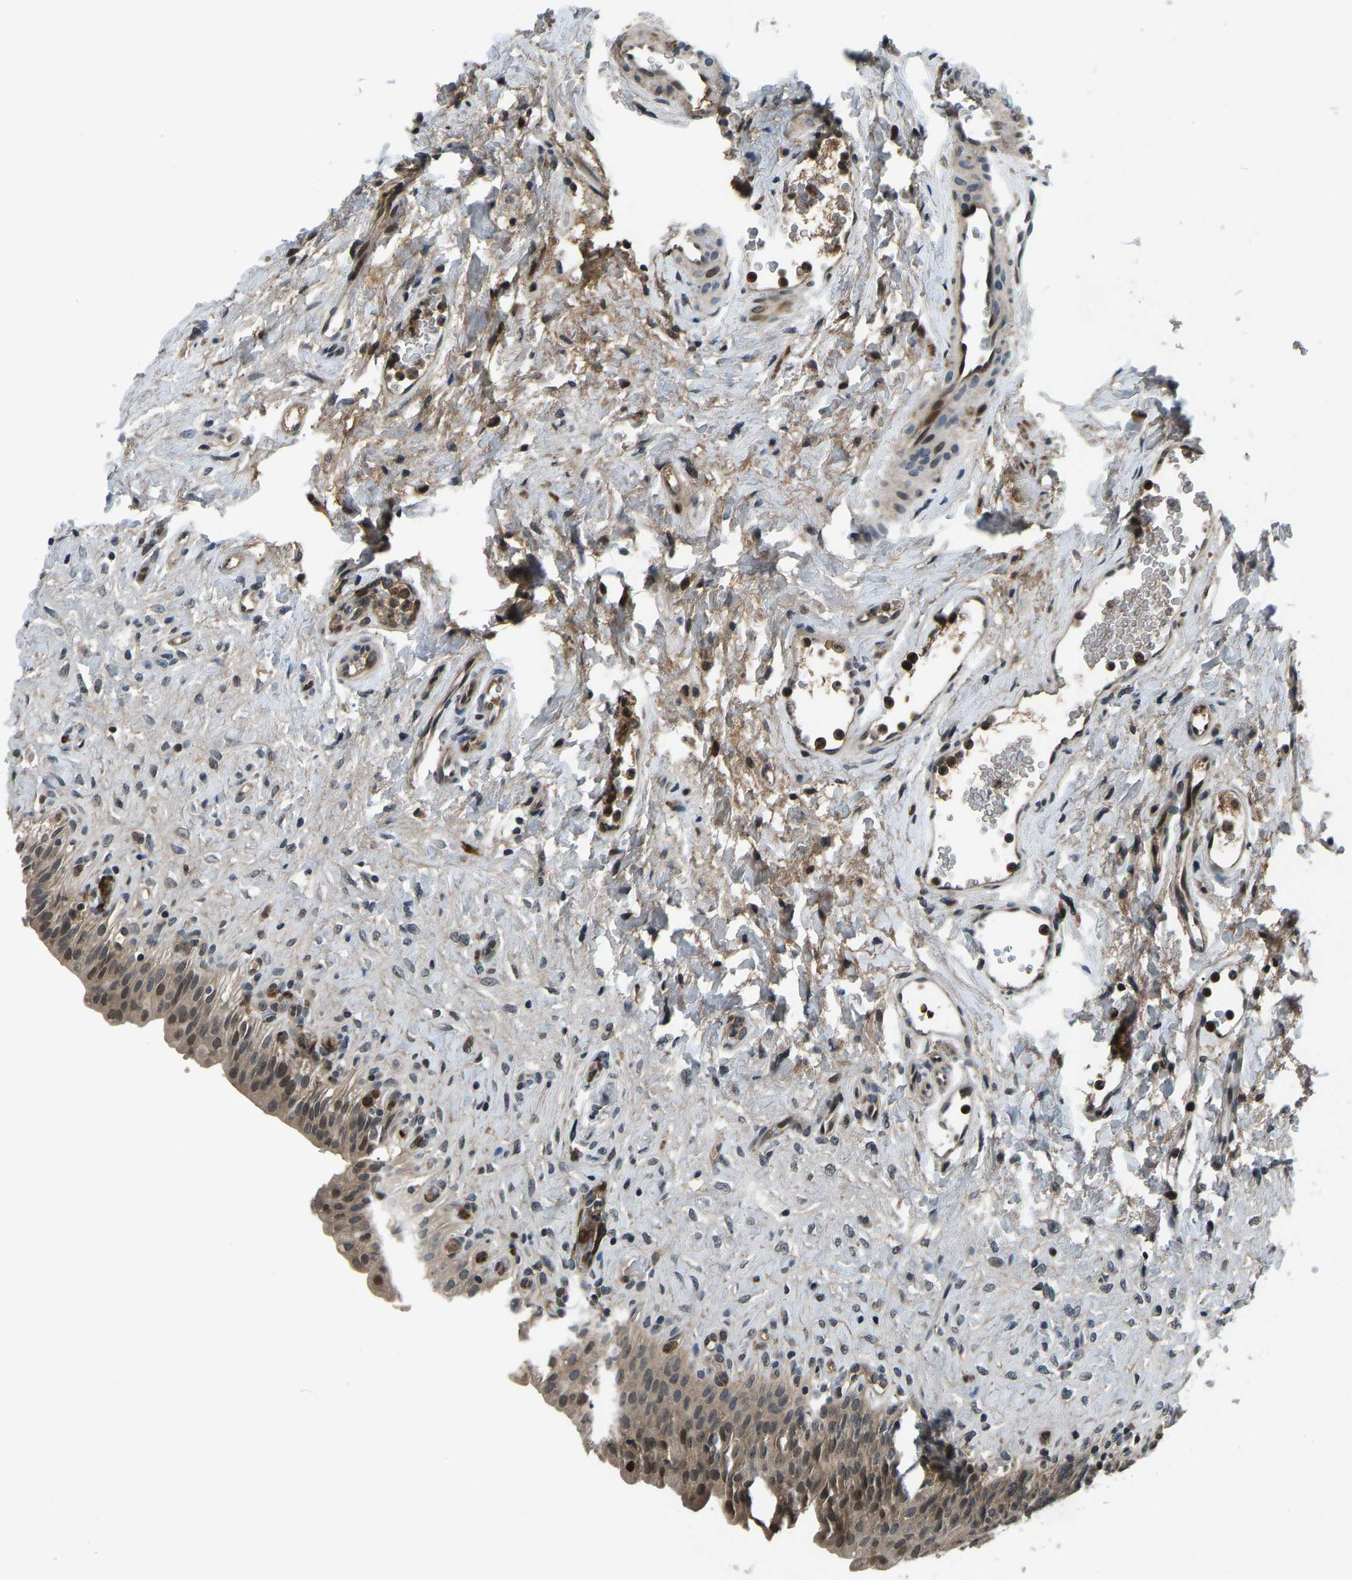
{"staining": {"intensity": "moderate", "quantity": ">75%", "location": "cytoplasmic/membranous,nuclear"}, "tissue": "urinary bladder", "cell_type": "Urothelial cells", "image_type": "normal", "snomed": [{"axis": "morphology", "description": "Urothelial carcinoma, High grade"}, {"axis": "topography", "description": "Urinary bladder"}], "caption": "Urothelial cells show medium levels of moderate cytoplasmic/membranous,nuclear expression in about >75% of cells in unremarkable human urinary bladder. (IHC, brightfield microscopy, high magnification).", "gene": "RLIM", "patient": {"sex": "male", "age": 46}}